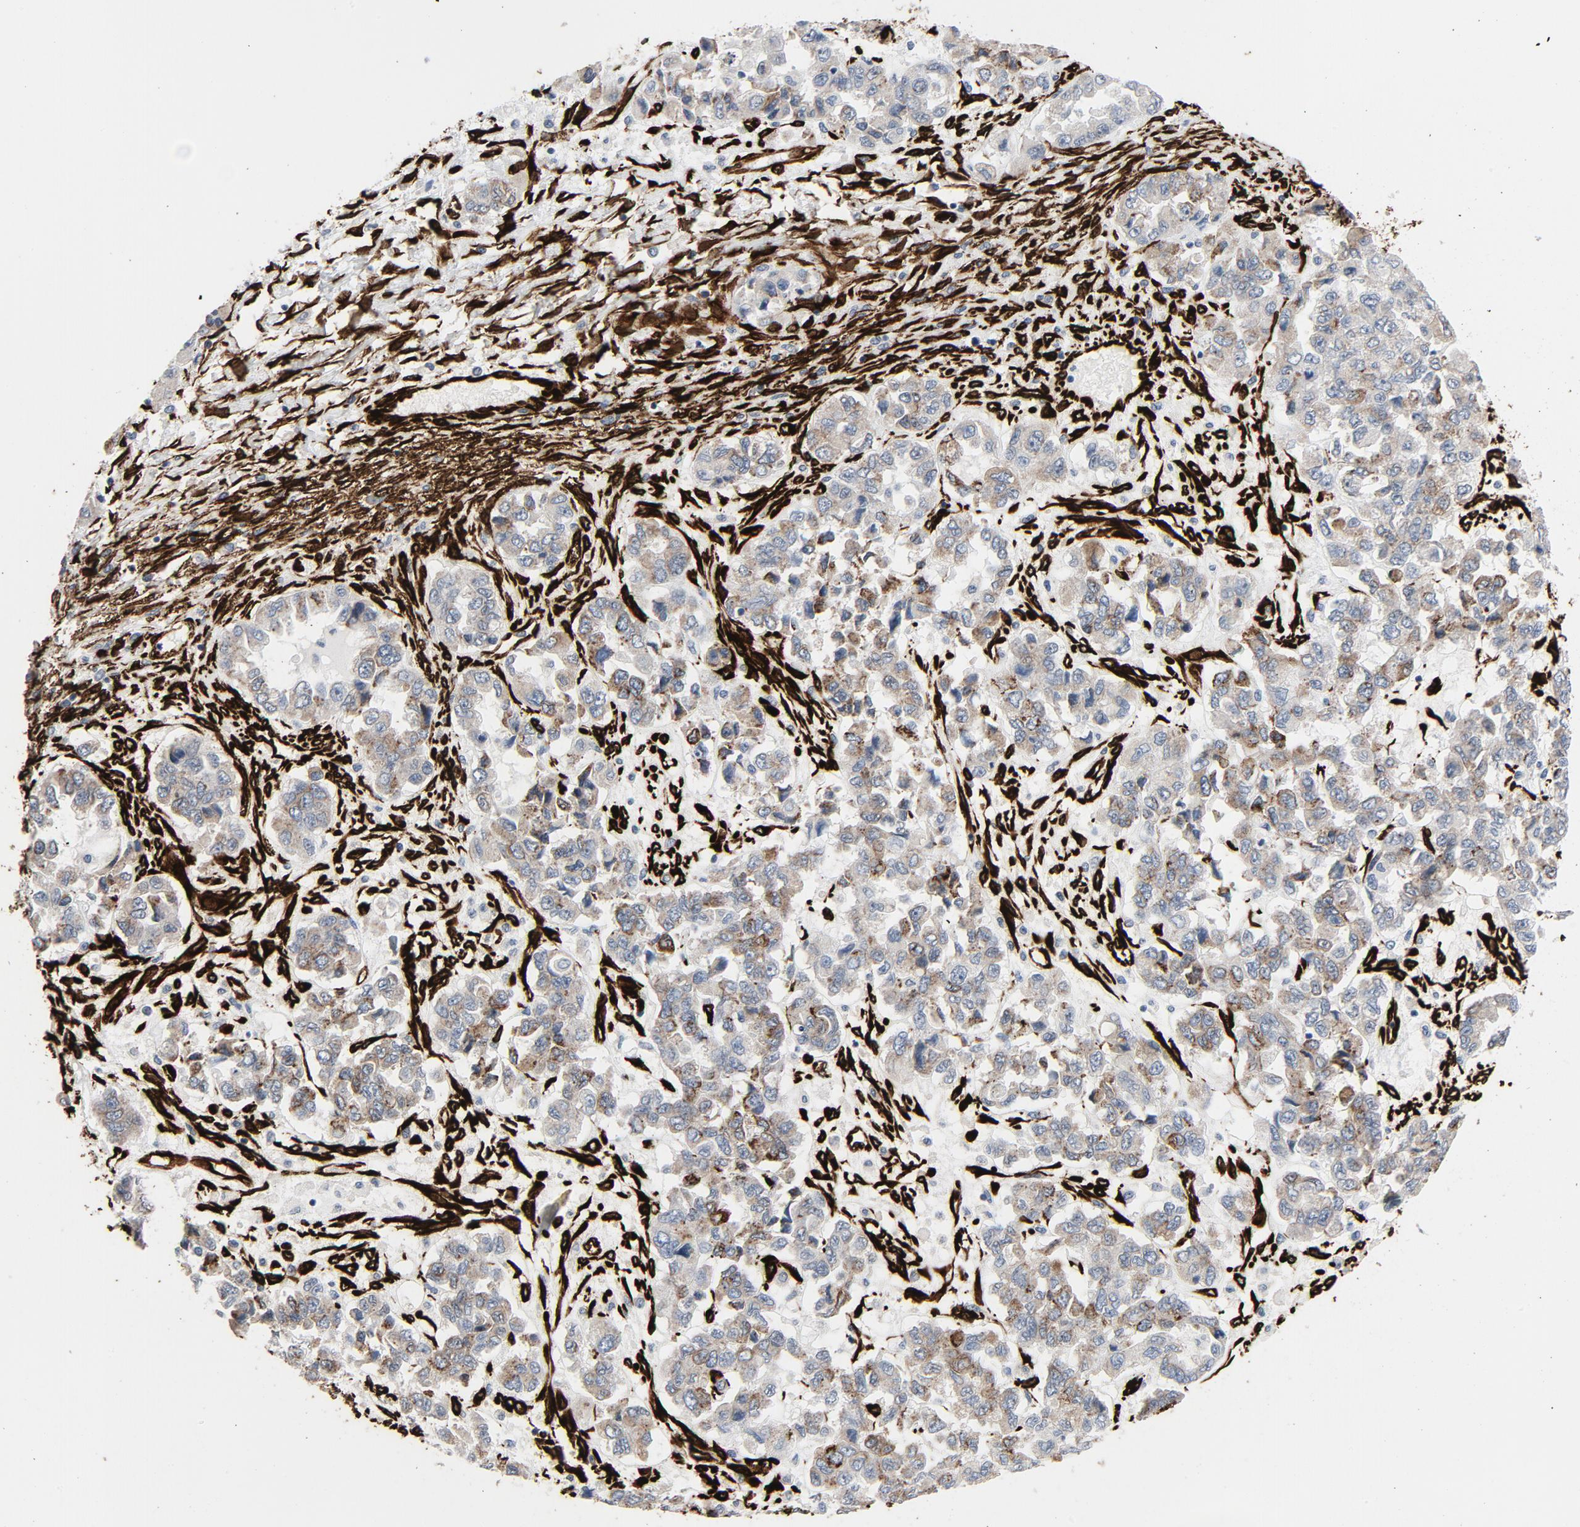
{"staining": {"intensity": "weak", "quantity": ">75%", "location": "cytoplasmic/membranous"}, "tissue": "ovarian cancer", "cell_type": "Tumor cells", "image_type": "cancer", "snomed": [{"axis": "morphology", "description": "Carcinoma, endometroid"}, {"axis": "topography", "description": "Ovary"}], "caption": "Tumor cells display weak cytoplasmic/membranous positivity in about >75% of cells in ovarian endometroid carcinoma. The protein is shown in brown color, while the nuclei are stained blue.", "gene": "SERPINH1", "patient": {"sex": "female", "age": 50}}